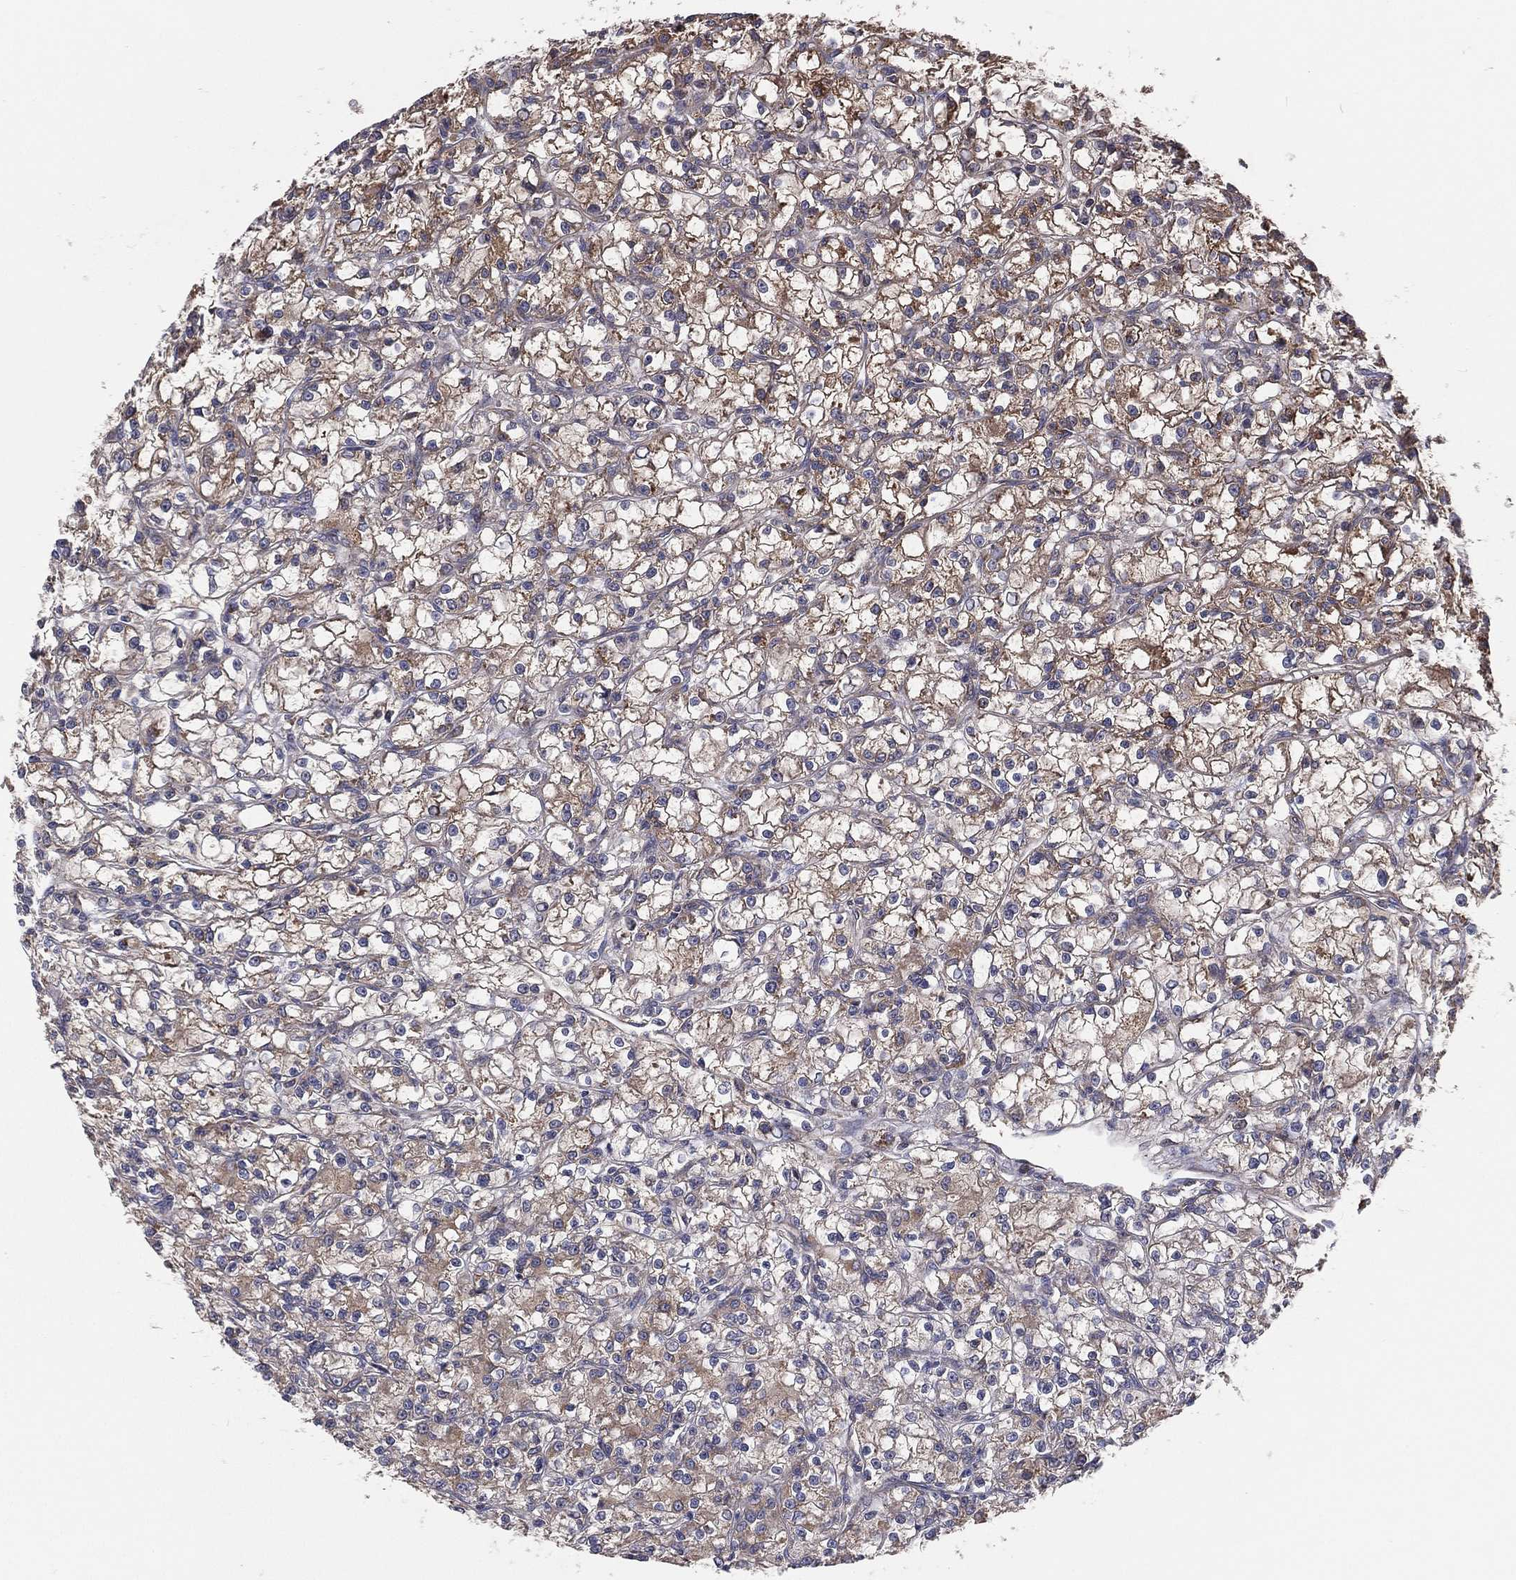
{"staining": {"intensity": "weak", "quantity": "25%-75%", "location": "cytoplasmic/membranous"}, "tissue": "renal cancer", "cell_type": "Tumor cells", "image_type": "cancer", "snomed": [{"axis": "morphology", "description": "Adenocarcinoma, NOS"}, {"axis": "topography", "description": "Kidney"}], "caption": "High-magnification brightfield microscopy of adenocarcinoma (renal) stained with DAB (3,3'-diaminobenzidine) (brown) and counterstained with hematoxylin (blue). tumor cells exhibit weak cytoplasmic/membranous staining is appreciated in about25%-75% of cells.", "gene": "EIF2B5", "patient": {"sex": "female", "age": 59}}